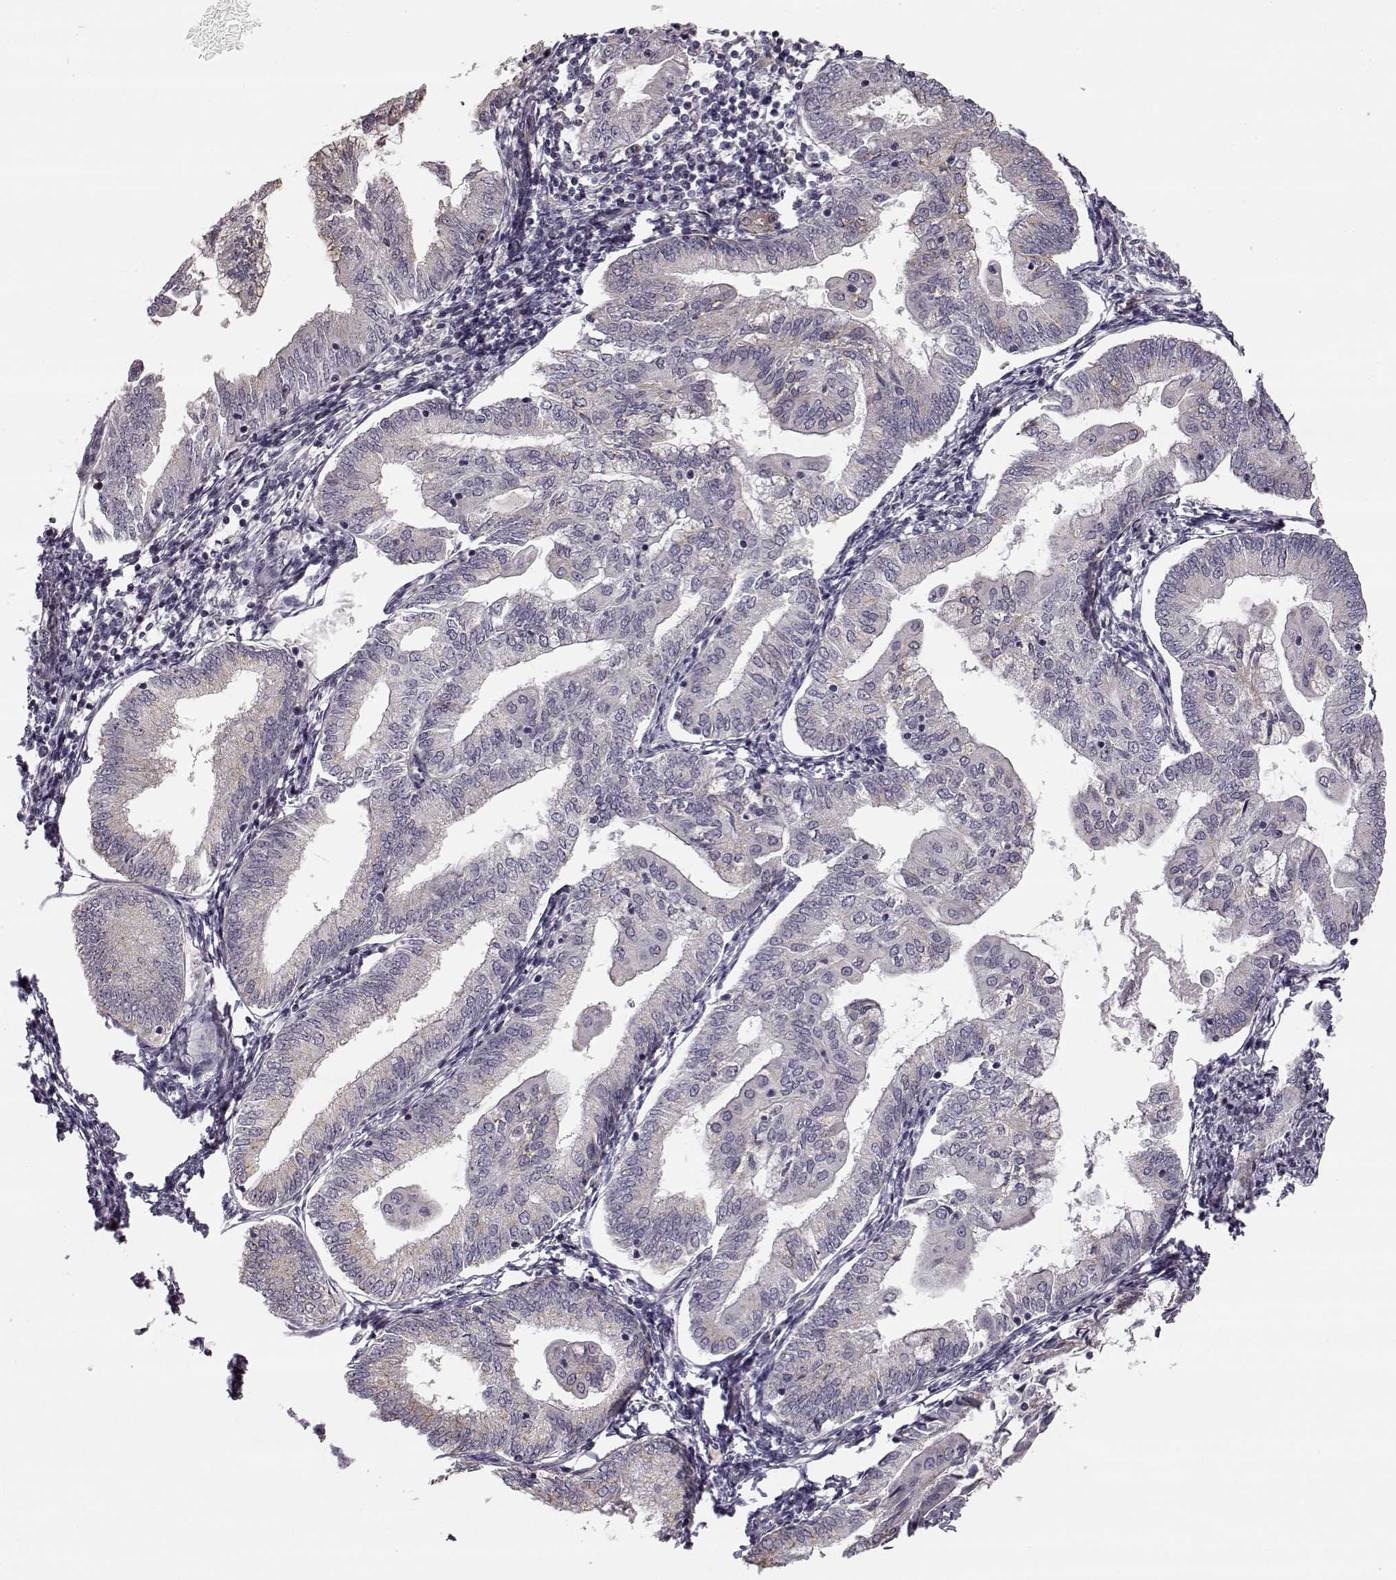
{"staining": {"intensity": "weak", "quantity": "<25%", "location": "cytoplasmic/membranous"}, "tissue": "endometrial cancer", "cell_type": "Tumor cells", "image_type": "cancer", "snomed": [{"axis": "morphology", "description": "Adenocarcinoma, NOS"}, {"axis": "topography", "description": "Endometrium"}], "caption": "This micrograph is of endometrial cancer stained with IHC to label a protein in brown with the nuclei are counter-stained blue. There is no staining in tumor cells.", "gene": "HMMR", "patient": {"sex": "female", "age": 55}}